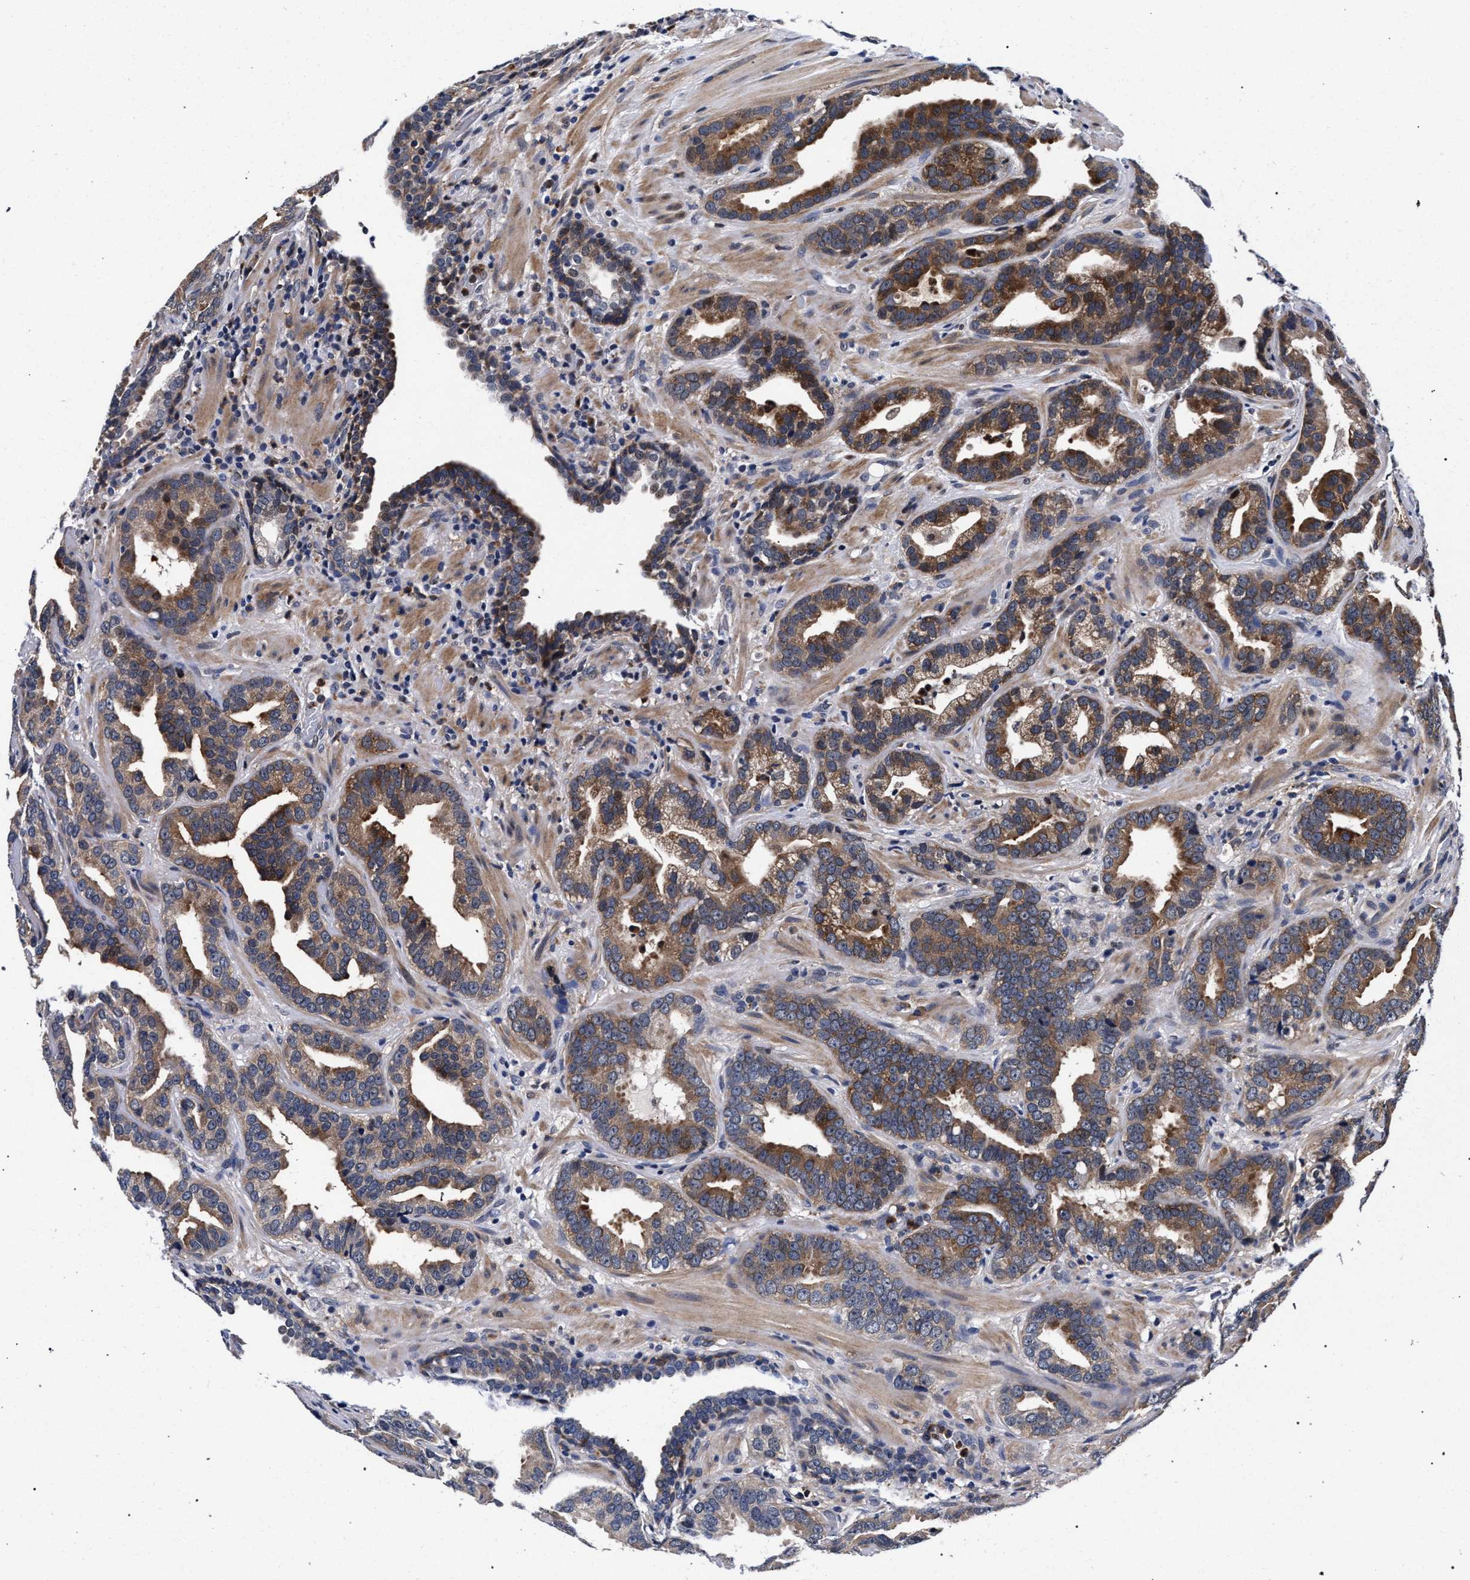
{"staining": {"intensity": "moderate", "quantity": ">75%", "location": "cytoplasmic/membranous"}, "tissue": "prostate cancer", "cell_type": "Tumor cells", "image_type": "cancer", "snomed": [{"axis": "morphology", "description": "Adenocarcinoma, Low grade"}, {"axis": "topography", "description": "Prostate"}], "caption": "The histopathology image displays a brown stain indicating the presence of a protein in the cytoplasmic/membranous of tumor cells in prostate cancer.", "gene": "ZNF462", "patient": {"sex": "male", "age": 59}}